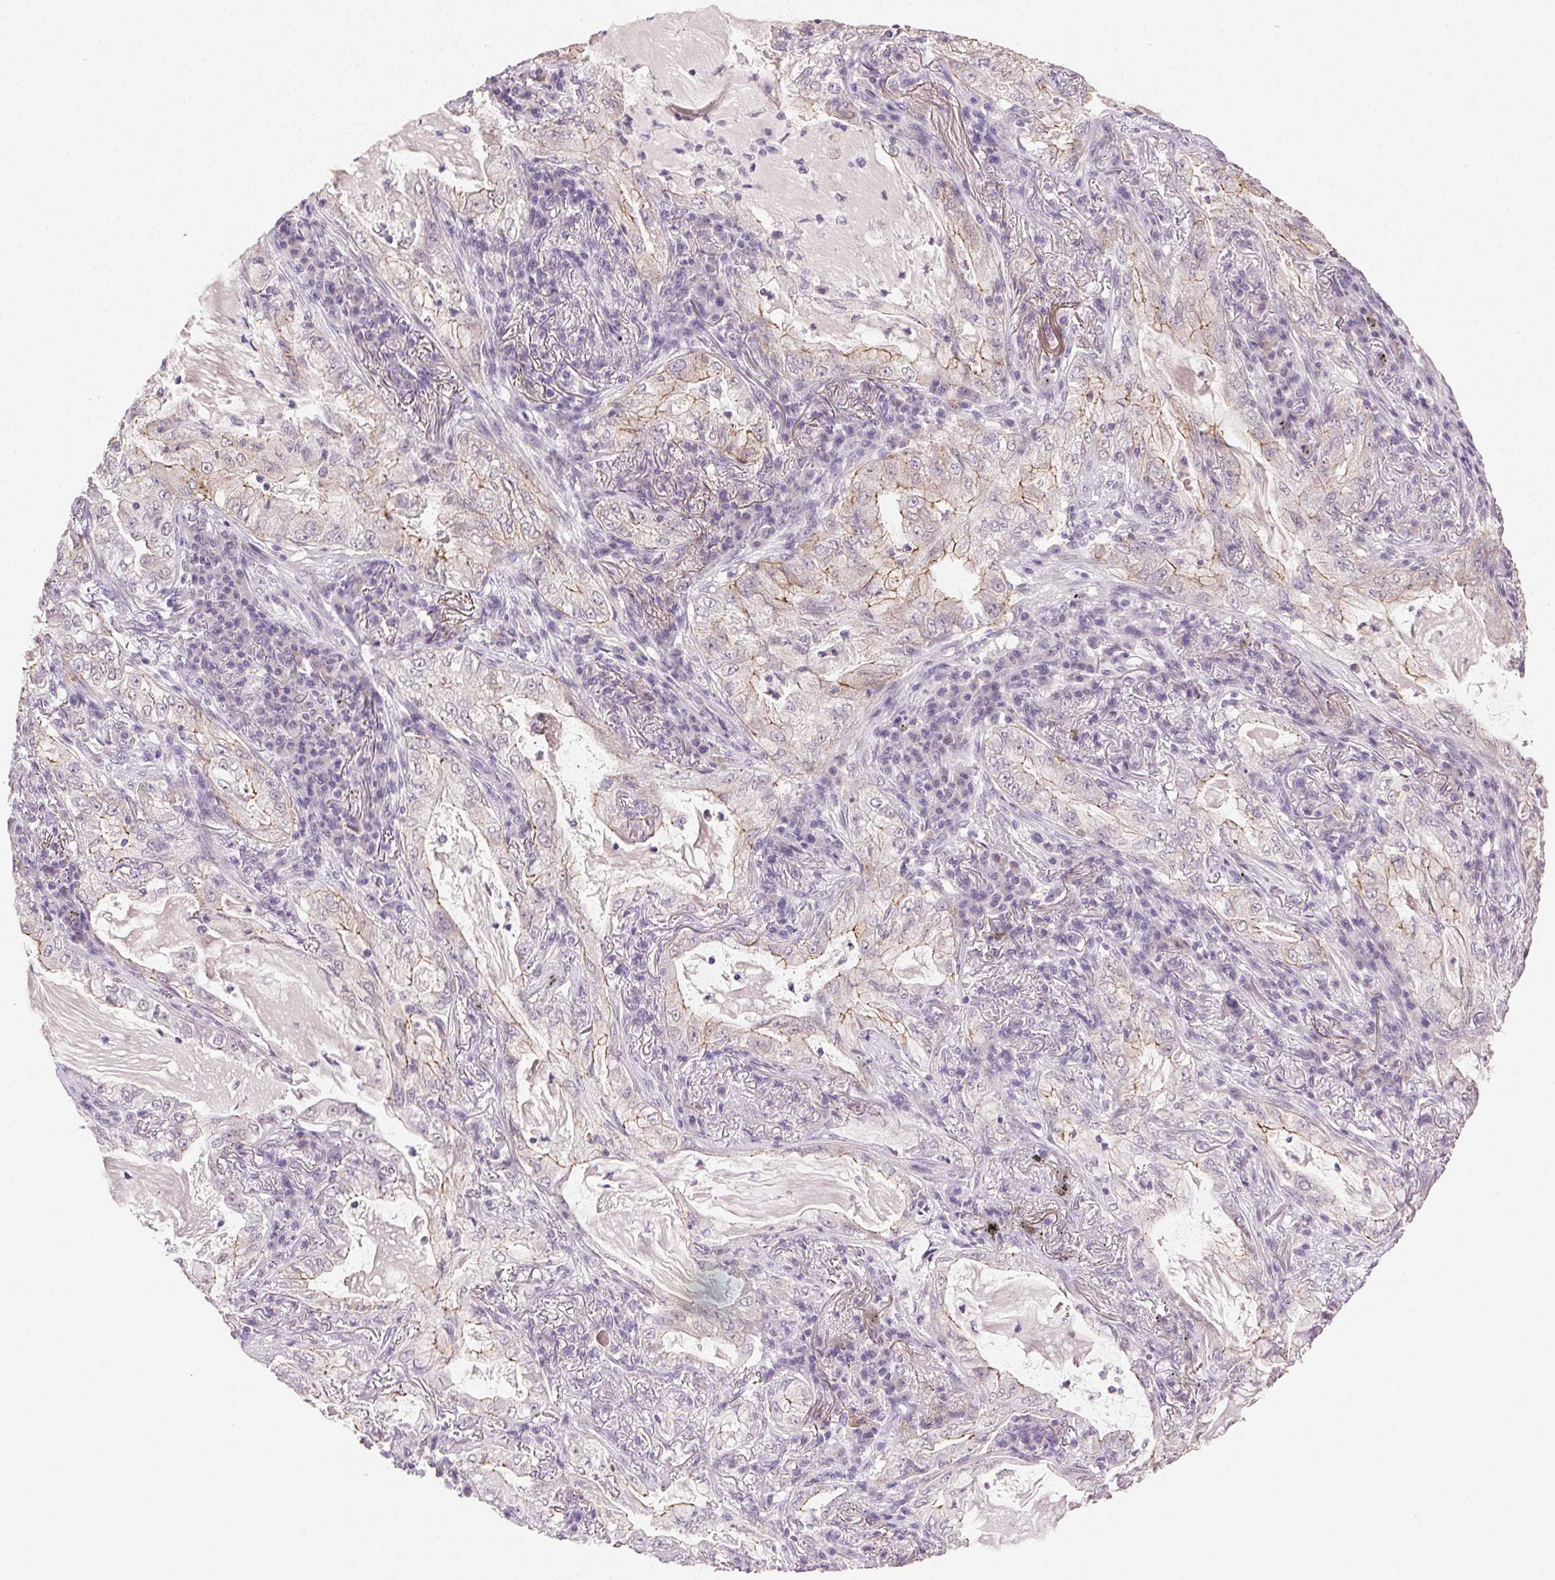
{"staining": {"intensity": "negative", "quantity": "none", "location": "none"}, "tissue": "lung cancer", "cell_type": "Tumor cells", "image_type": "cancer", "snomed": [{"axis": "morphology", "description": "Adenocarcinoma, NOS"}, {"axis": "topography", "description": "Lung"}], "caption": "Tumor cells are negative for brown protein staining in lung cancer (adenocarcinoma).", "gene": "CLDN10", "patient": {"sex": "female", "age": 73}}